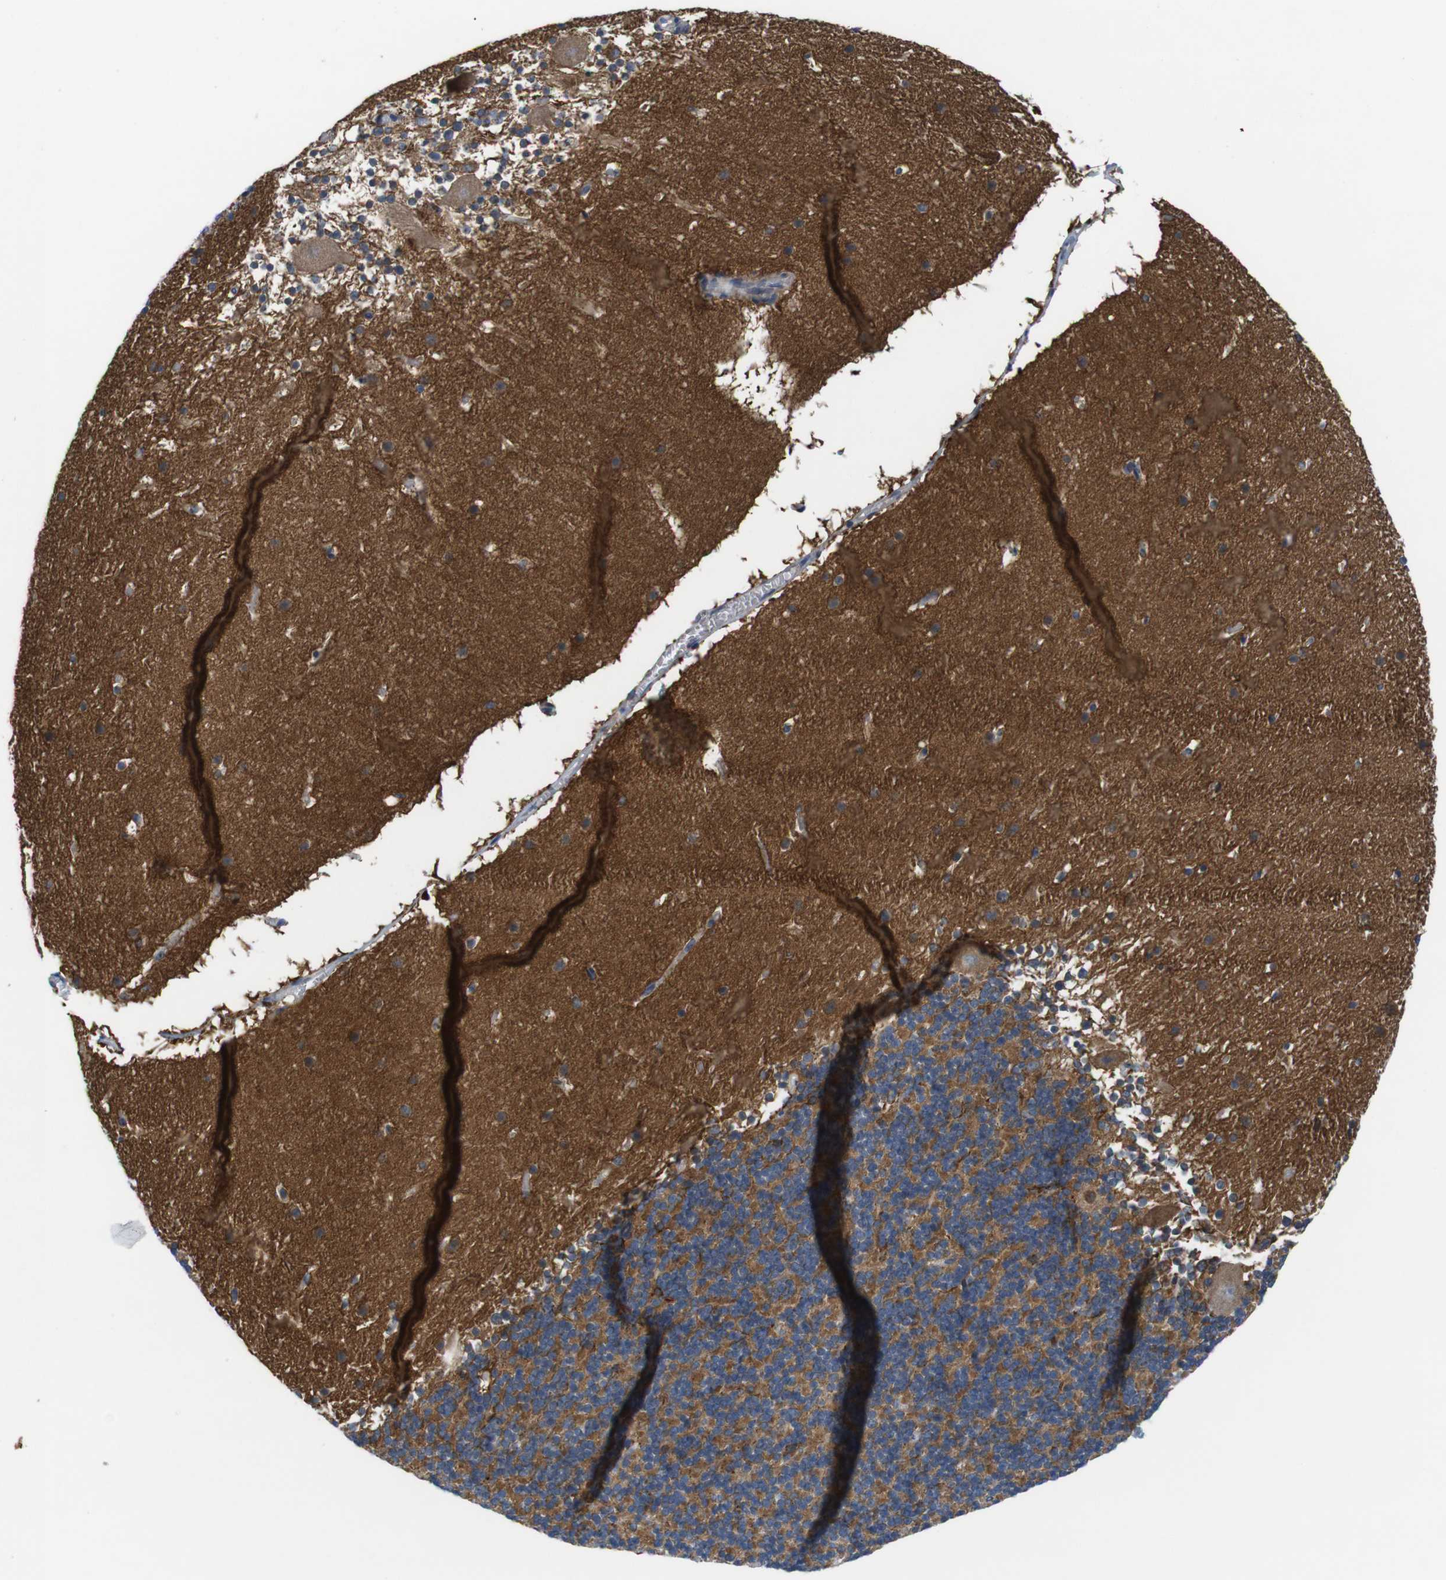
{"staining": {"intensity": "negative", "quantity": "none", "location": "none"}, "tissue": "cerebellum", "cell_type": "Cells in granular layer", "image_type": "normal", "snomed": [{"axis": "morphology", "description": "Normal tissue, NOS"}, {"axis": "topography", "description": "Cerebellum"}], "caption": "Immunohistochemical staining of benign human cerebellum displays no significant staining in cells in granular layer. The staining was performed using DAB (3,3'-diaminobenzidine) to visualize the protein expression in brown, while the nuclei were stained in blue with hematoxylin (Magnification: 20x).", "gene": "JAK1", "patient": {"sex": "male", "age": 45}}